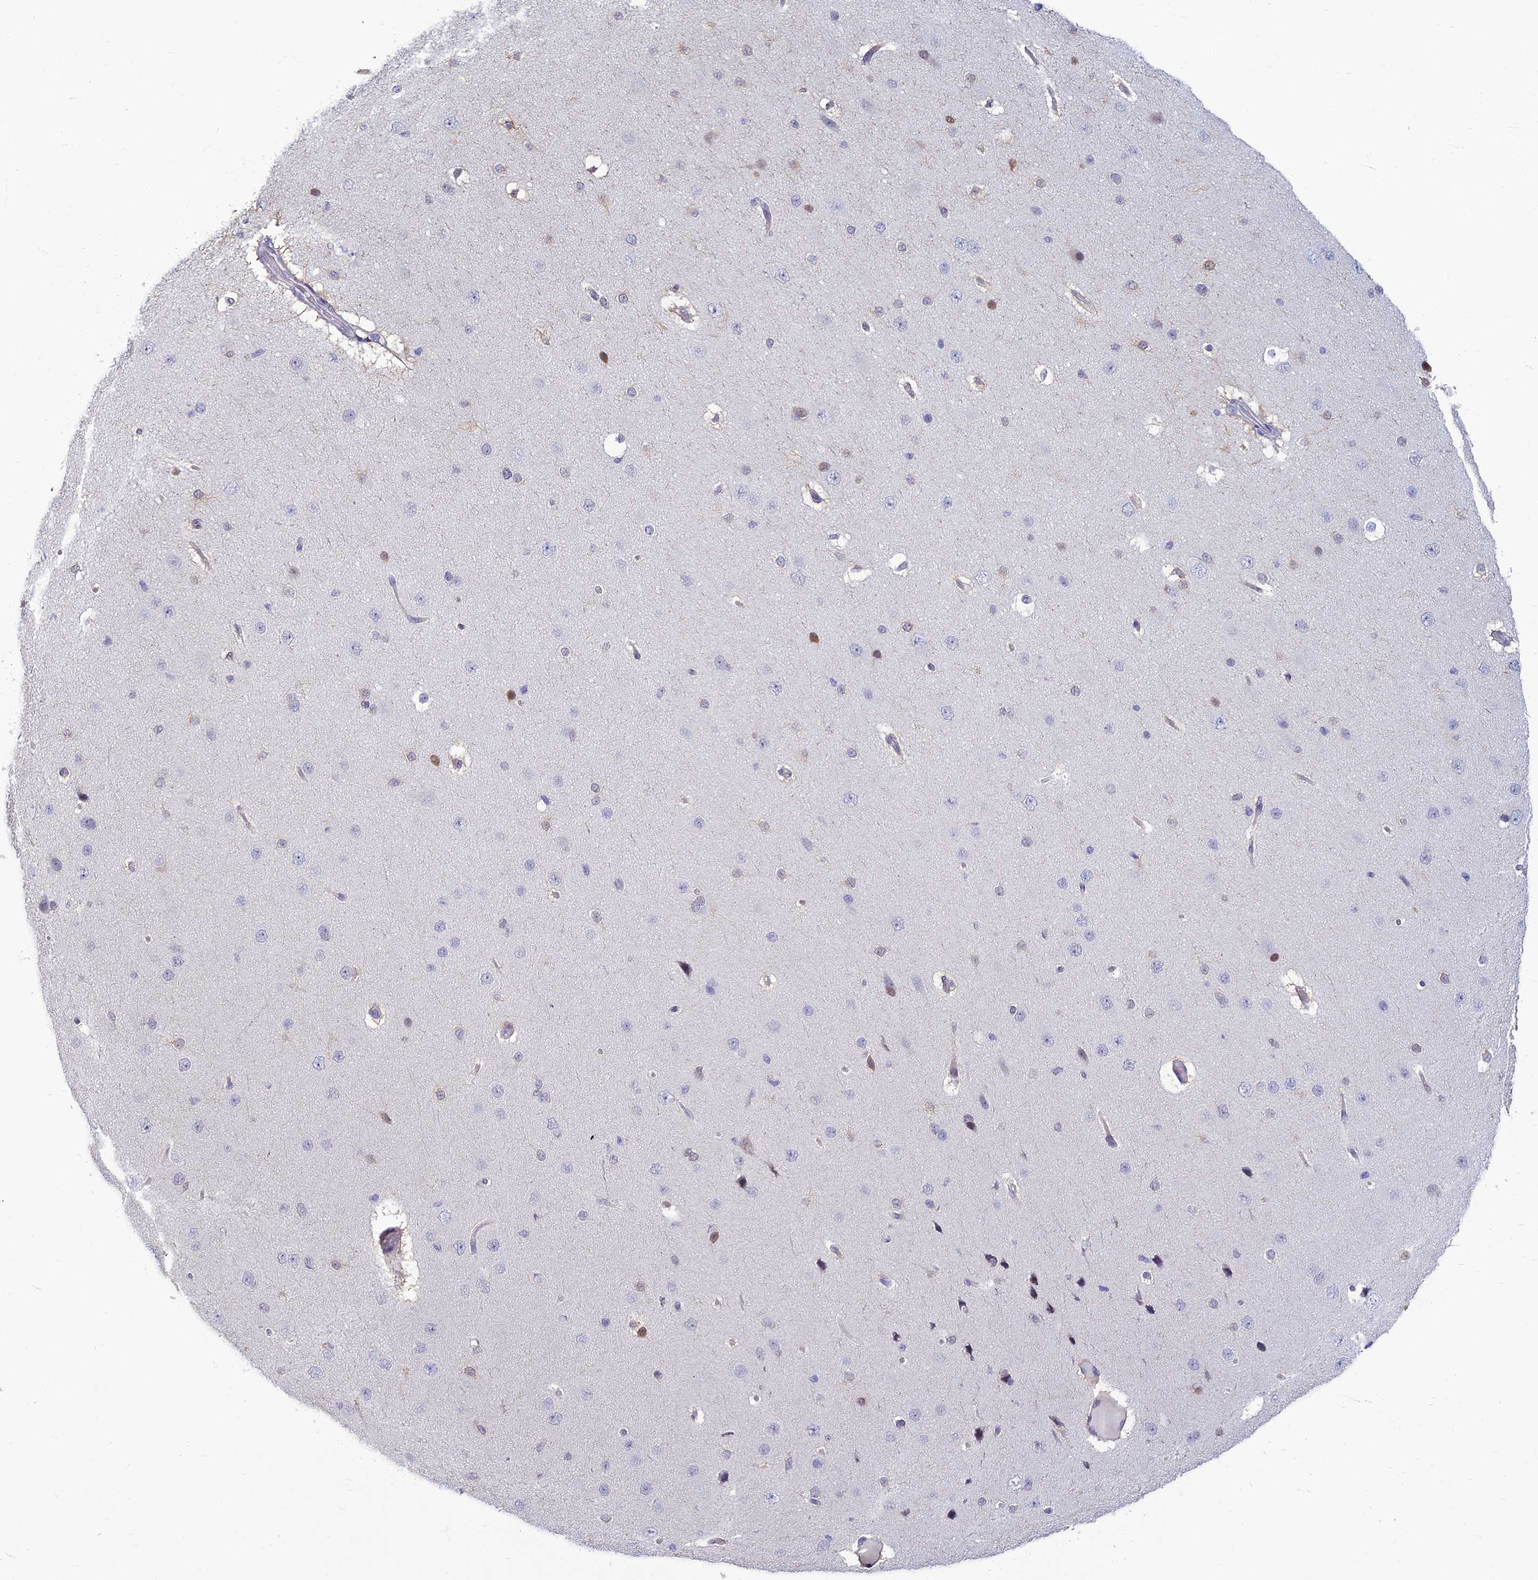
{"staining": {"intensity": "negative", "quantity": "none", "location": "none"}, "tissue": "cerebral cortex", "cell_type": "Endothelial cells", "image_type": "normal", "snomed": [{"axis": "morphology", "description": "Normal tissue, NOS"}, {"axis": "morphology", "description": "Developmental malformation"}, {"axis": "topography", "description": "Cerebral cortex"}], "caption": "Immunohistochemical staining of normal human cerebral cortex exhibits no significant positivity in endothelial cells.", "gene": "NEURL1", "patient": {"sex": "female", "age": 30}}